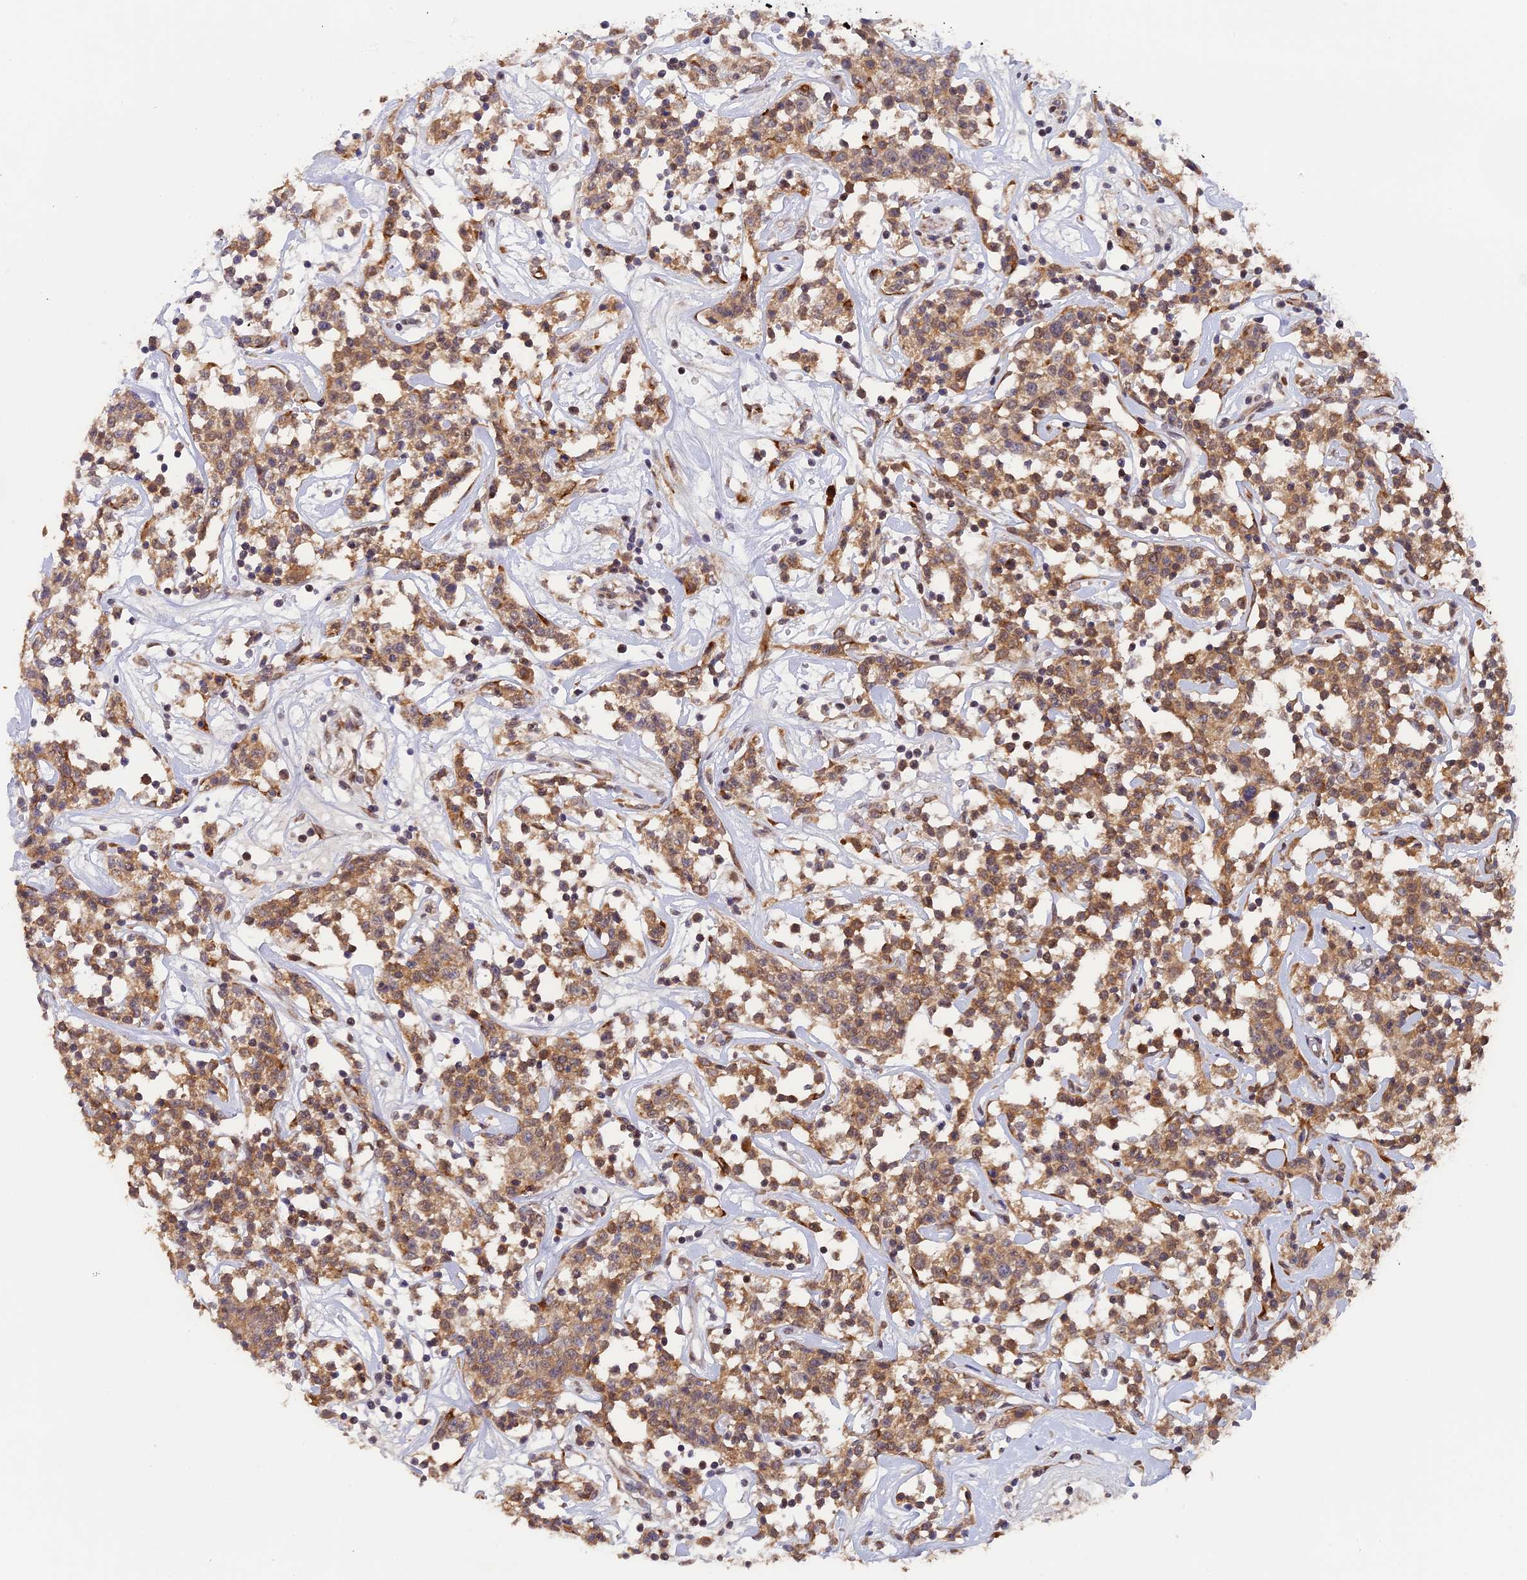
{"staining": {"intensity": "moderate", "quantity": ">75%", "location": "cytoplasmic/membranous"}, "tissue": "lymphoma", "cell_type": "Tumor cells", "image_type": "cancer", "snomed": [{"axis": "morphology", "description": "Malignant lymphoma, non-Hodgkin's type, Low grade"}, {"axis": "topography", "description": "Small intestine"}], "caption": "About >75% of tumor cells in human lymphoma show moderate cytoplasmic/membranous protein positivity as visualized by brown immunohistochemical staining.", "gene": "SNX17", "patient": {"sex": "female", "age": 59}}